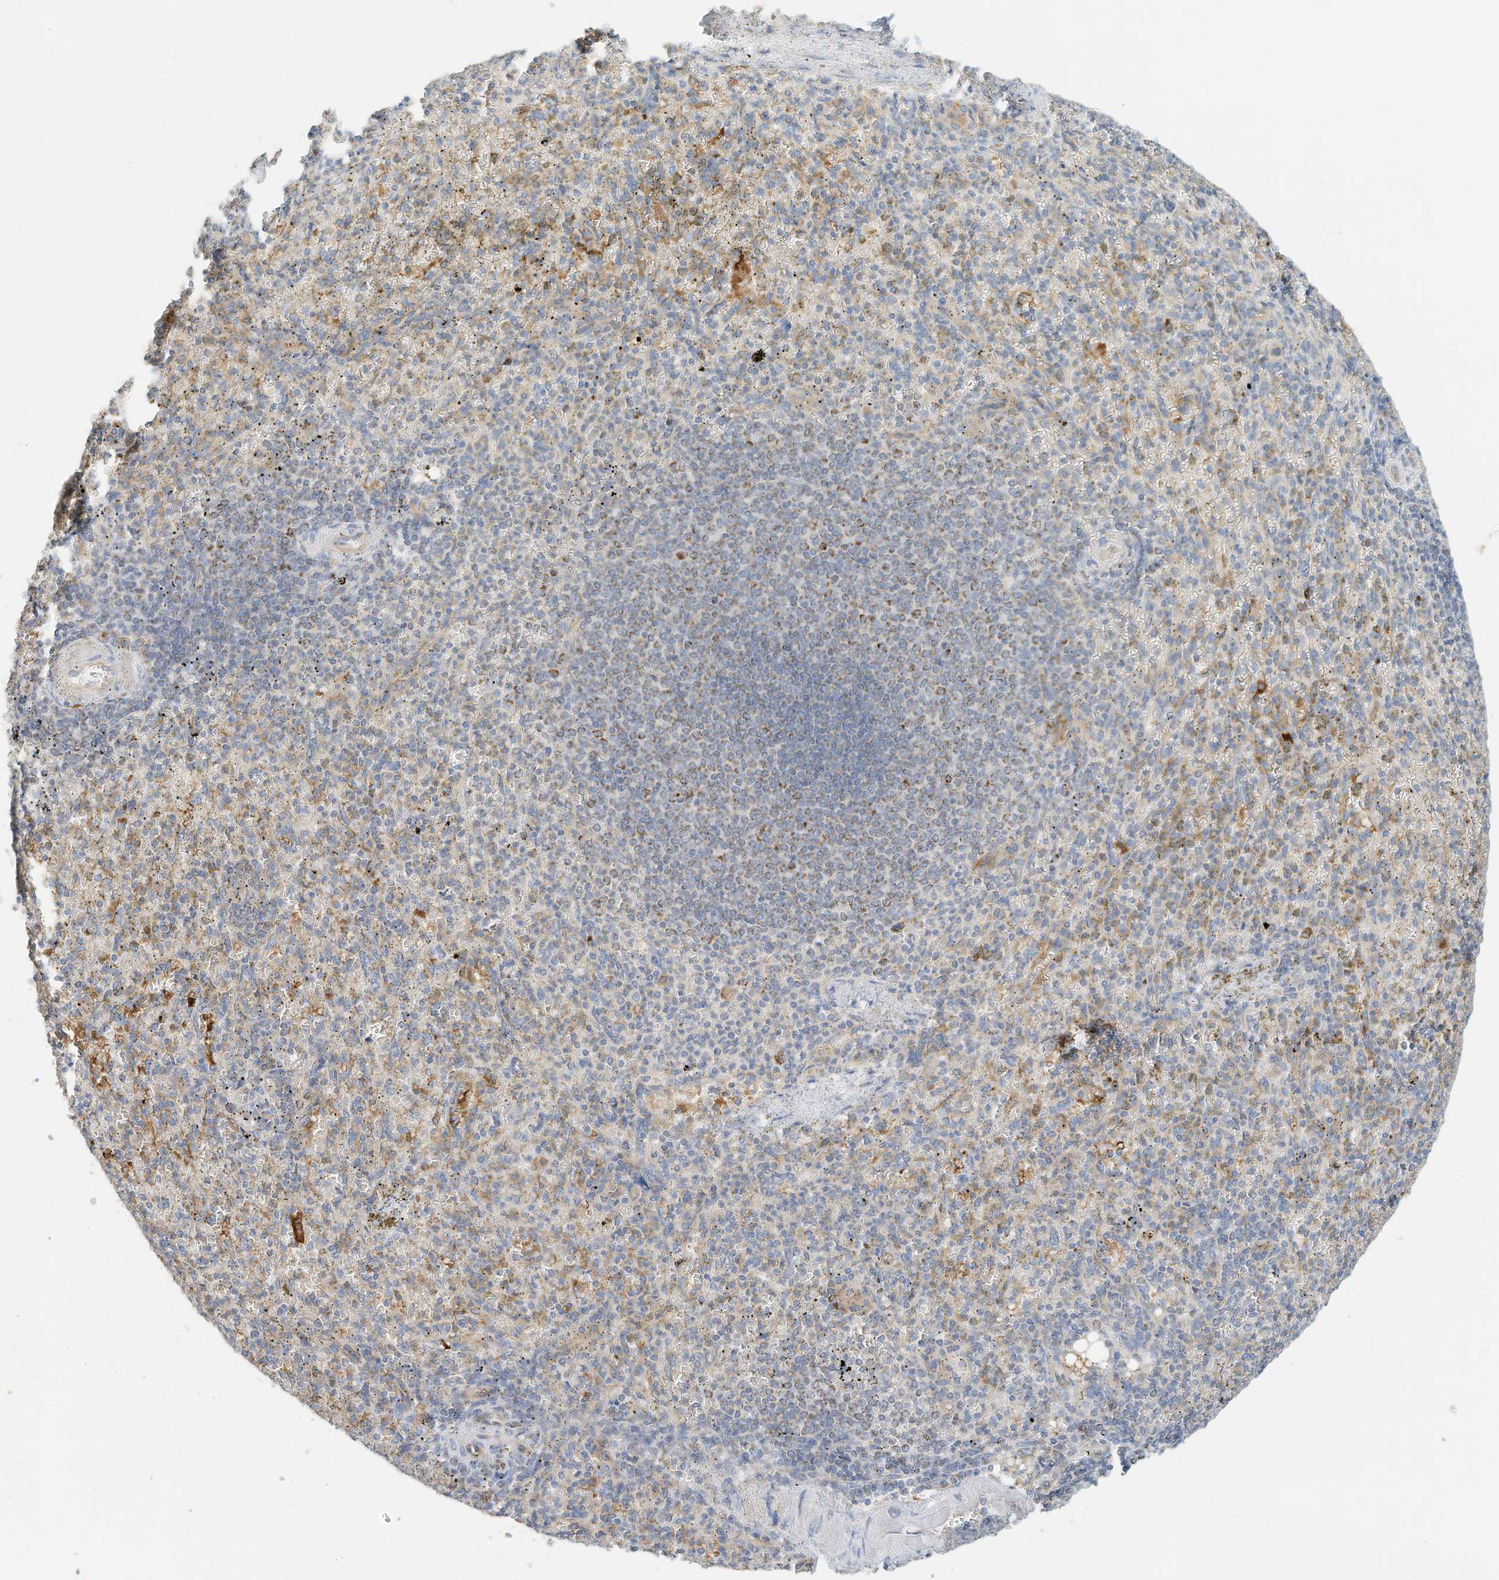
{"staining": {"intensity": "strong", "quantity": "<25%", "location": "cytoplasmic/membranous"}, "tissue": "spleen", "cell_type": "Cells in red pulp", "image_type": "normal", "snomed": [{"axis": "morphology", "description": "Normal tissue, NOS"}, {"axis": "topography", "description": "Spleen"}], "caption": "Spleen stained with DAB IHC shows medium levels of strong cytoplasmic/membranous expression in approximately <25% of cells in red pulp.", "gene": "RHOH", "patient": {"sex": "female", "age": 74}}